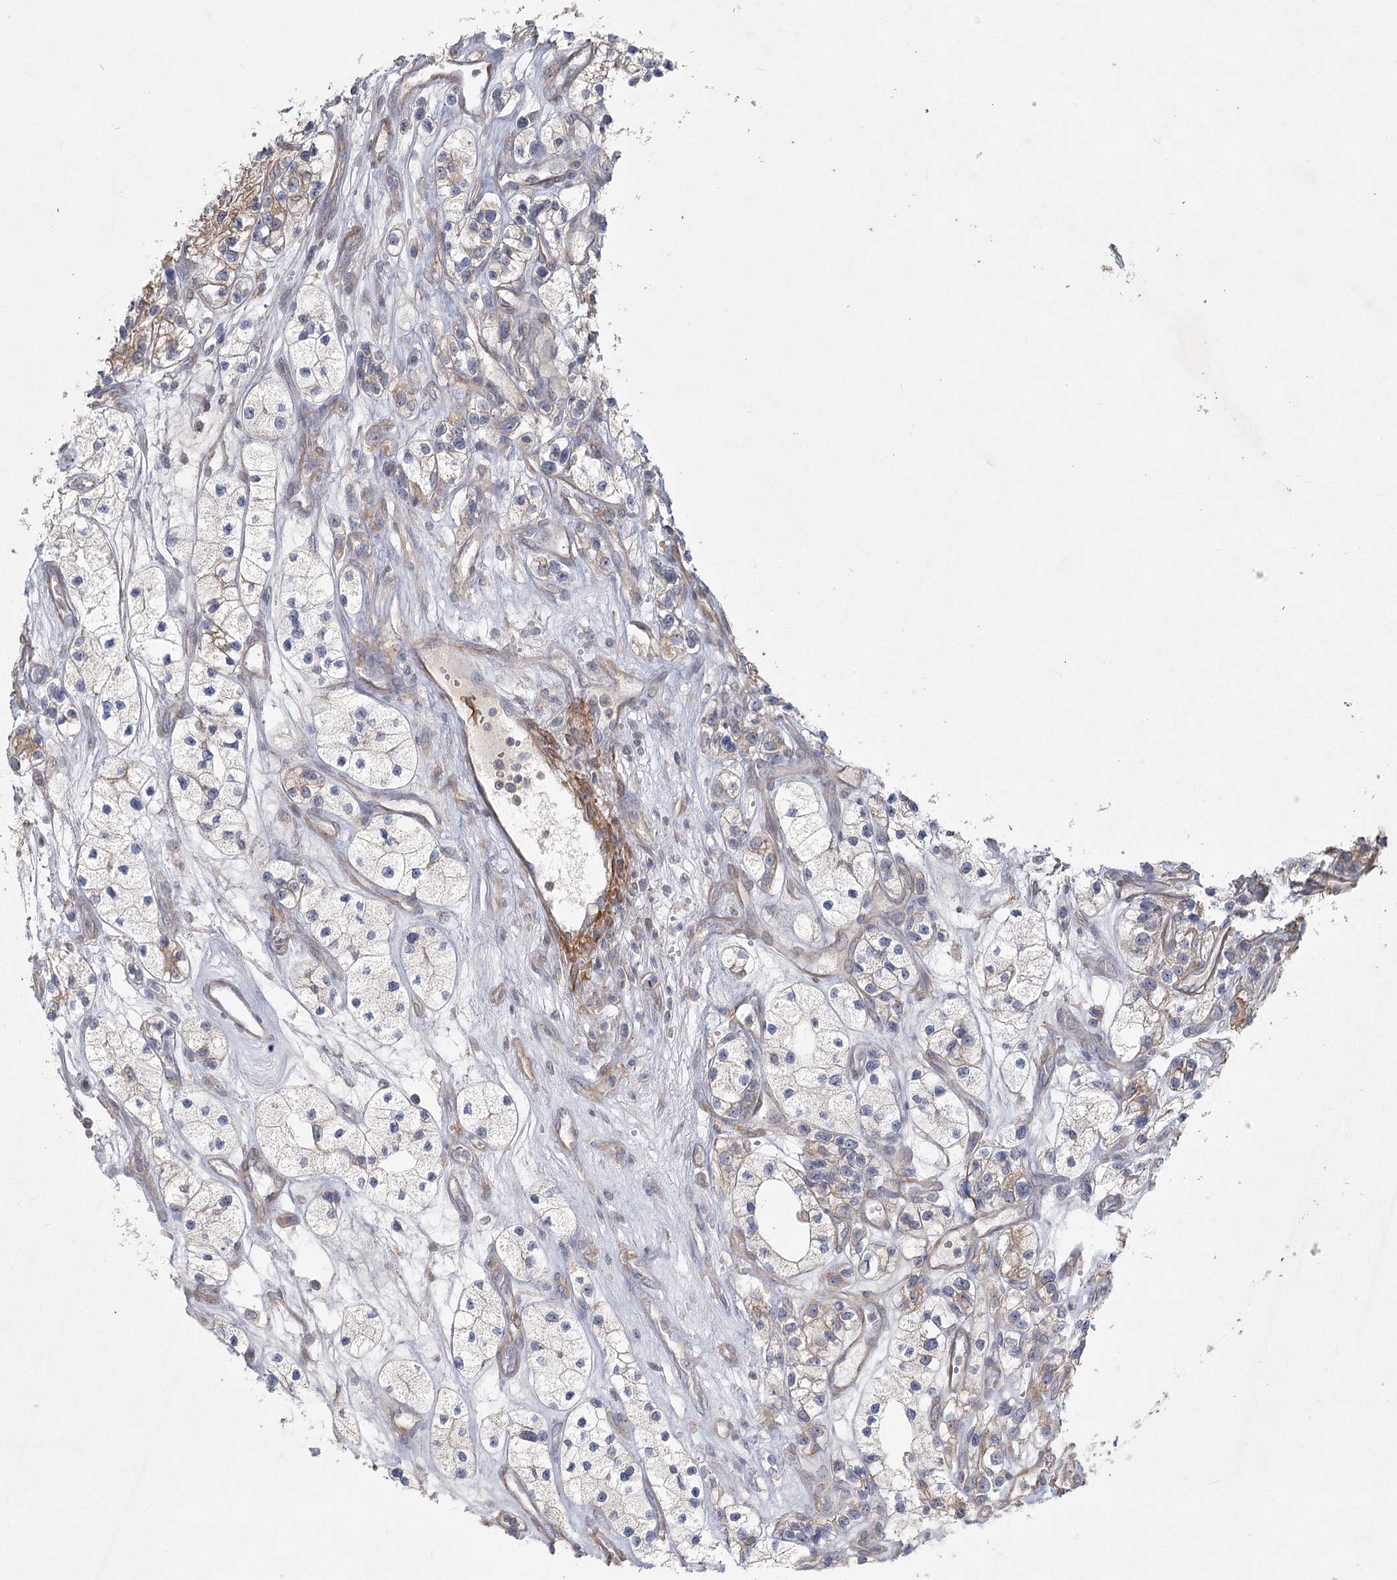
{"staining": {"intensity": "moderate", "quantity": "<25%", "location": "cytoplasmic/membranous"}, "tissue": "renal cancer", "cell_type": "Tumor cells", "image_type": "cancer", "snomed": [{"axis": "morphology", "description": "Adenocarcinoma, NOS"}, {"axis": "topography", "description": "Kidney"}], "caption": "The immunohistochemical stain highlights moderate cytoplasmic/membranous staining in tumor cells of renal adenocarcinoma tissue.", "gene": "INPP4B", "patient": {"sex": "female", "age": 57}}